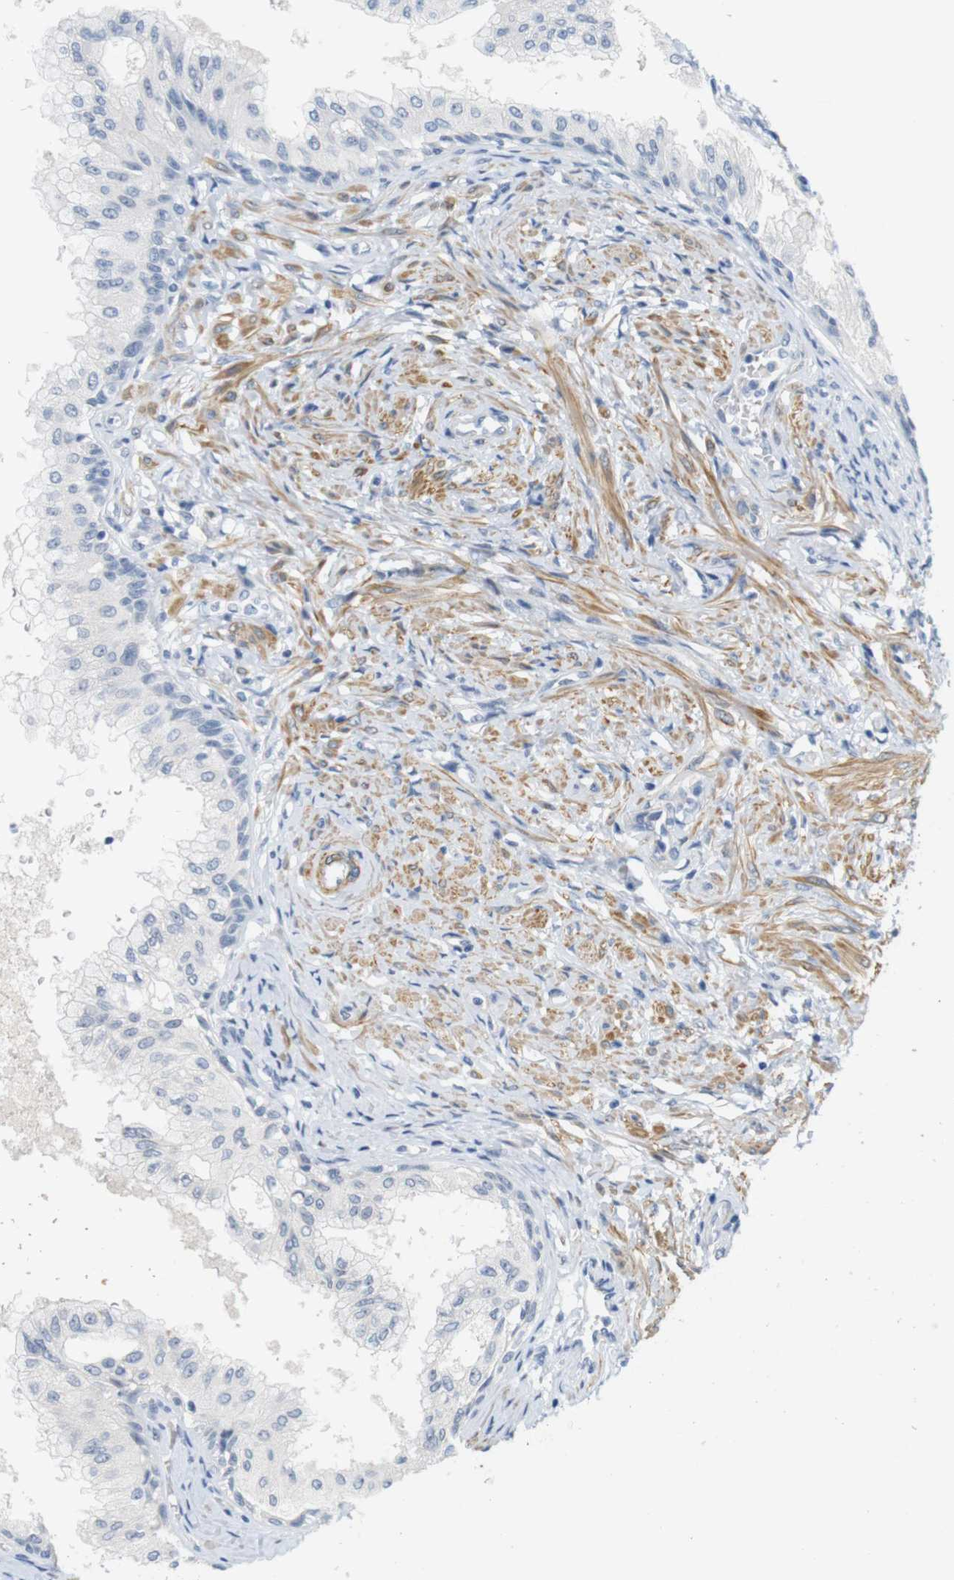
{"staining": {"intensity": "negative", "quantity": "none", "location": "none"}, "tissue": "prostate", "cell_type": "Glandular cells", "image_type": "normal", "snomed": [{"axis": "morphology", "description": "Normal tissue, NOS"}, {"axis": "topography", "description": "Prostate"}, {"axis": "topography", "description": "Seminal veicle"}], "caption": "Image shows no significant protein staining in glandular cells of unremarkable prostate. (Stains: DAB (3,3'-diaminobenzidine) immunohistochemistry (IHC) with hematoxylin counter stain, Microscopy: brightfield microscopy at high magnification).", "gene": "HRH2", "patient": {"sex": "male", "age": 60}}